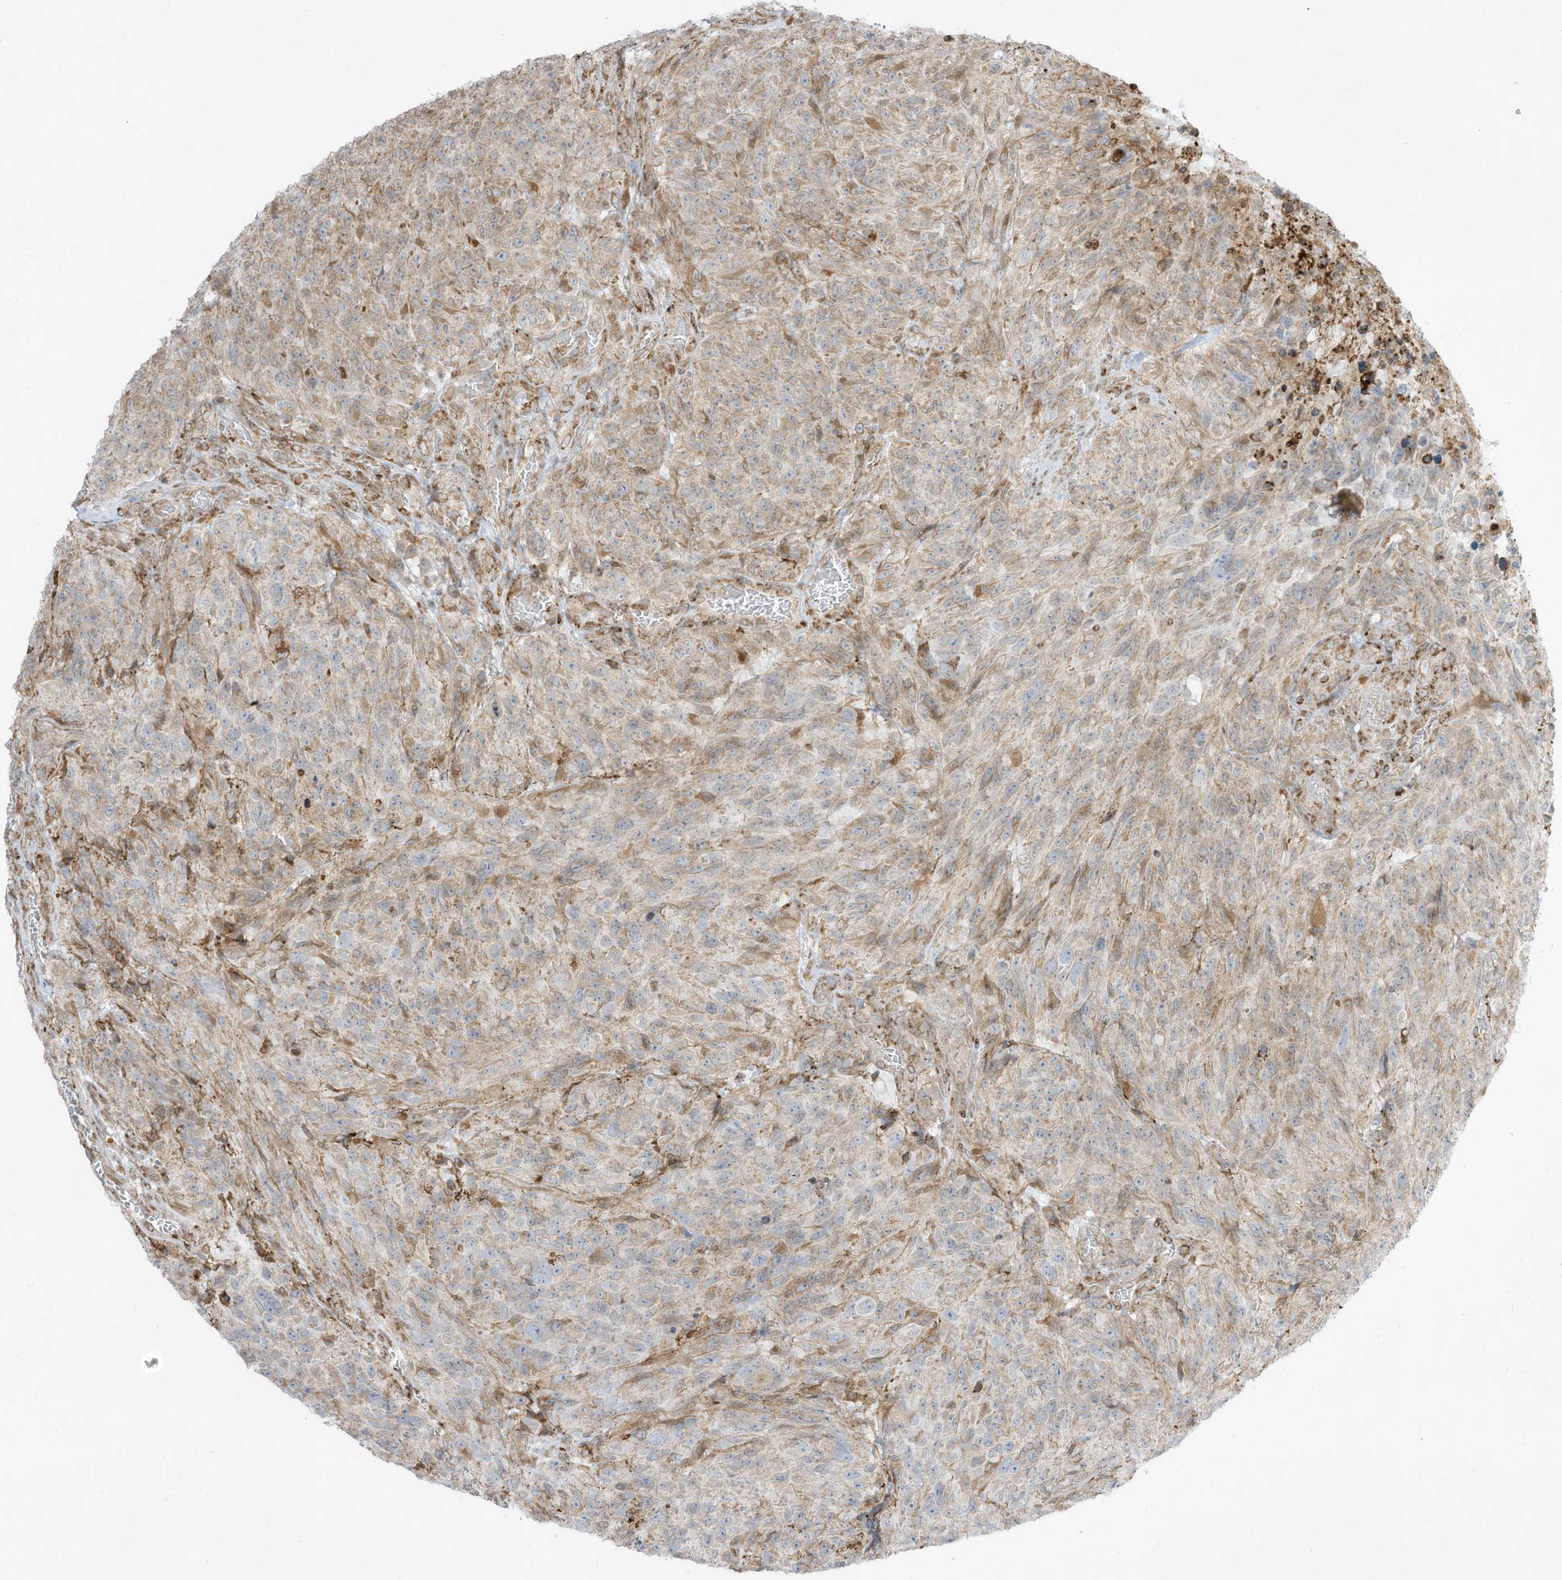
{"staining": {"intensity": "weak", "quantity": "<25%", "location": "cytoplasmic/membranous"}, "tissue": "glioma", "cell_type": "Tumor cells", "image_type": "cancer", "snomed": [{"axis": "morphology", "description": "Glioma, malignant, High grade"}, {"axis": "topography", "description": "Brain"}], "caption": "Immunohistochemistry (IHC) micrograph of glioma stained for a protein (brown), which reveals no staining in tumor cells. (DAB (3,3'-diaminobenzidine) immunohistochemistry, high magnification).", "gene": "PTK6", "patient": {"sex": "male", "age": 69}}